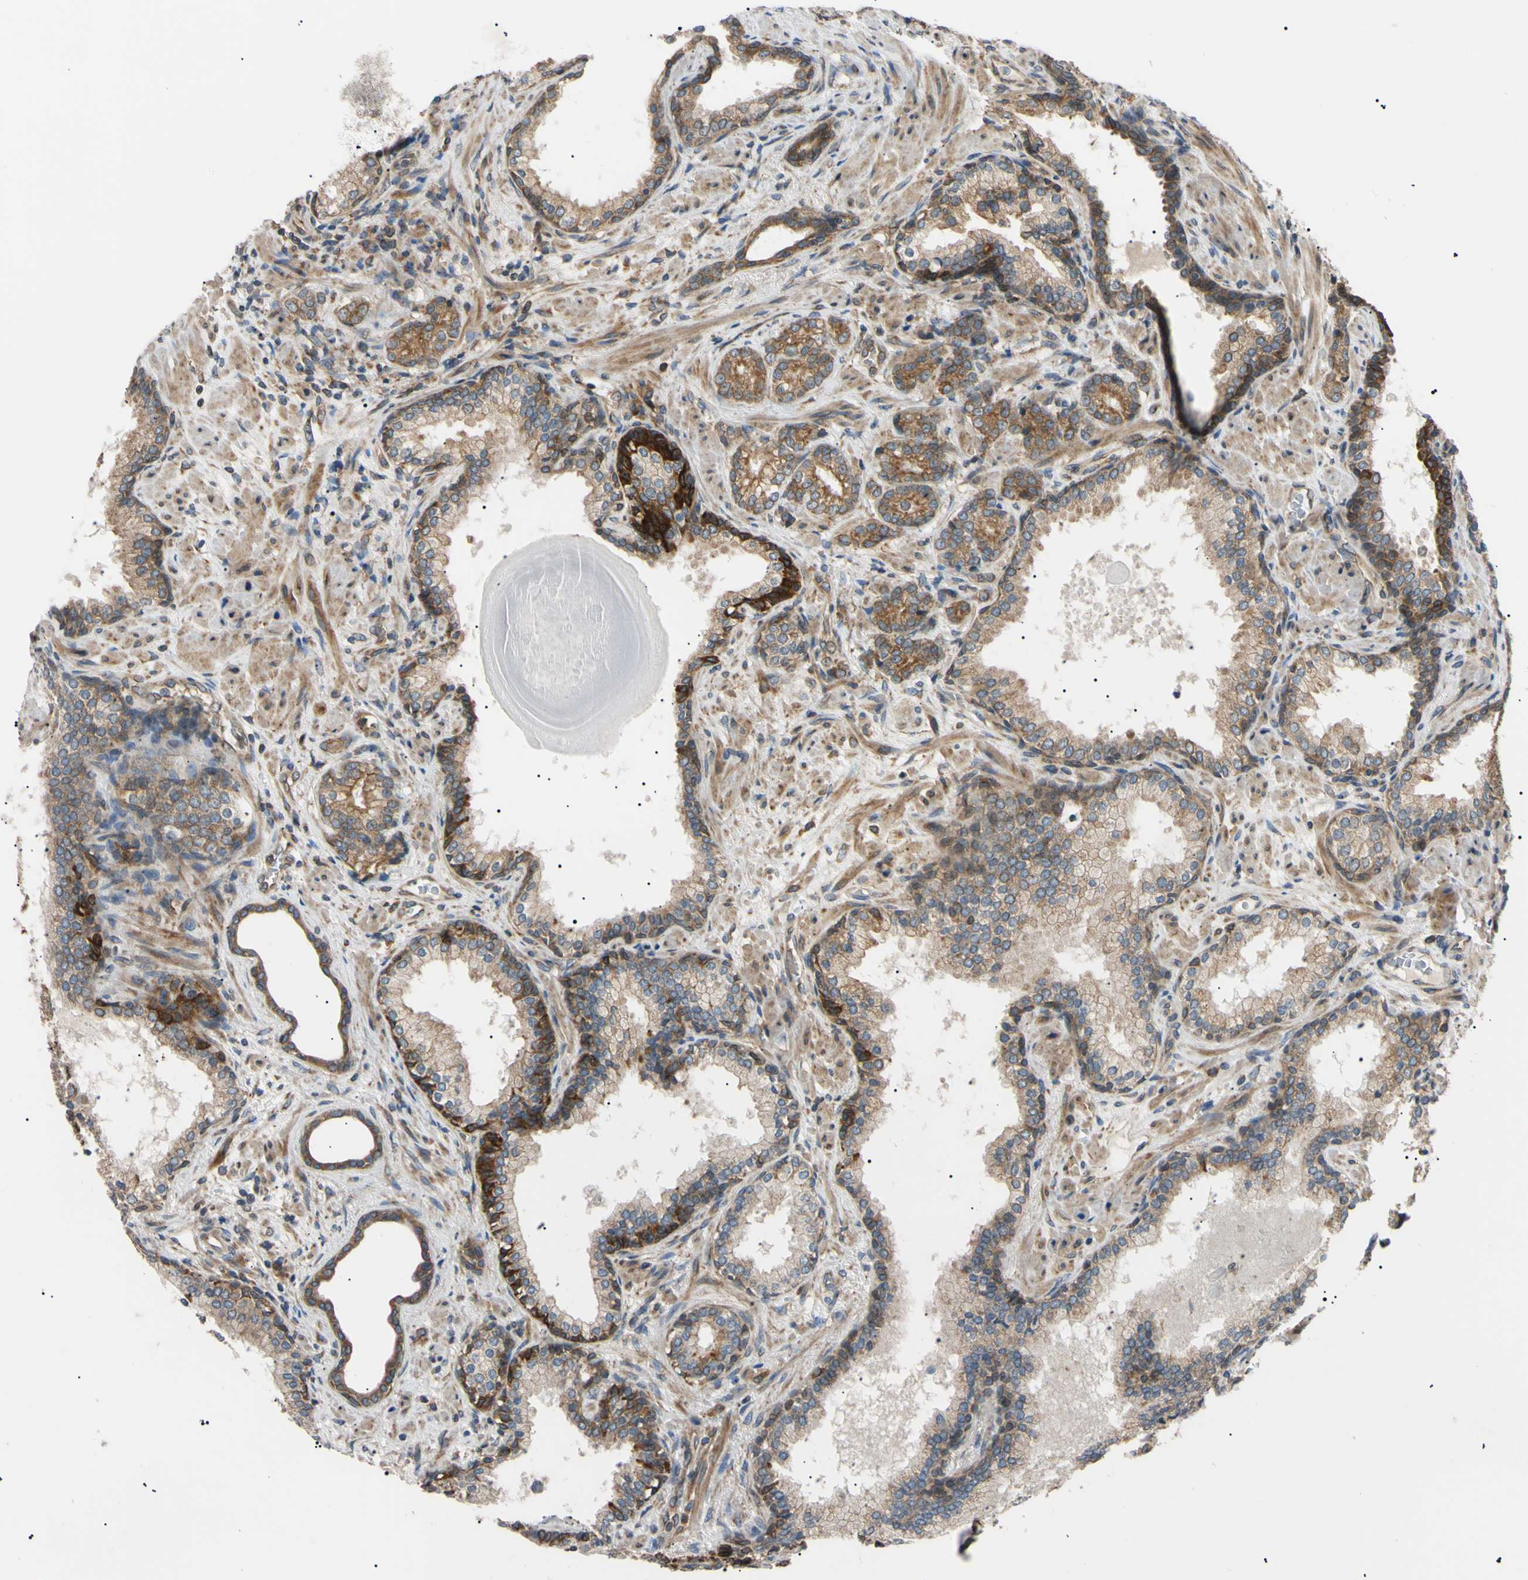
{"staining": {"intensity": "moderate", "quantity": ">75%", "location": "cytoplasmic/membranous"}, "tissue": "prostate cancer", "cell_type": "Tumor cells", "image_type": "cancer", "snomed": [{"axis": "morphology", "description": "Adenocarcinoma, High grade"}, {"axis": "topography", "description": "Prostate"}], "caption": "A photomicrograph of prostate cancer stained for a protein shows moderate cytoplasmic/membranous brown staining in tumor cells. (DAB (3,3'-diaminobenzidine) = brown stain, brightfield microscopy at high magnification).", "gene": "VAPA", "patient": {"sex": "male", "age": 61}}